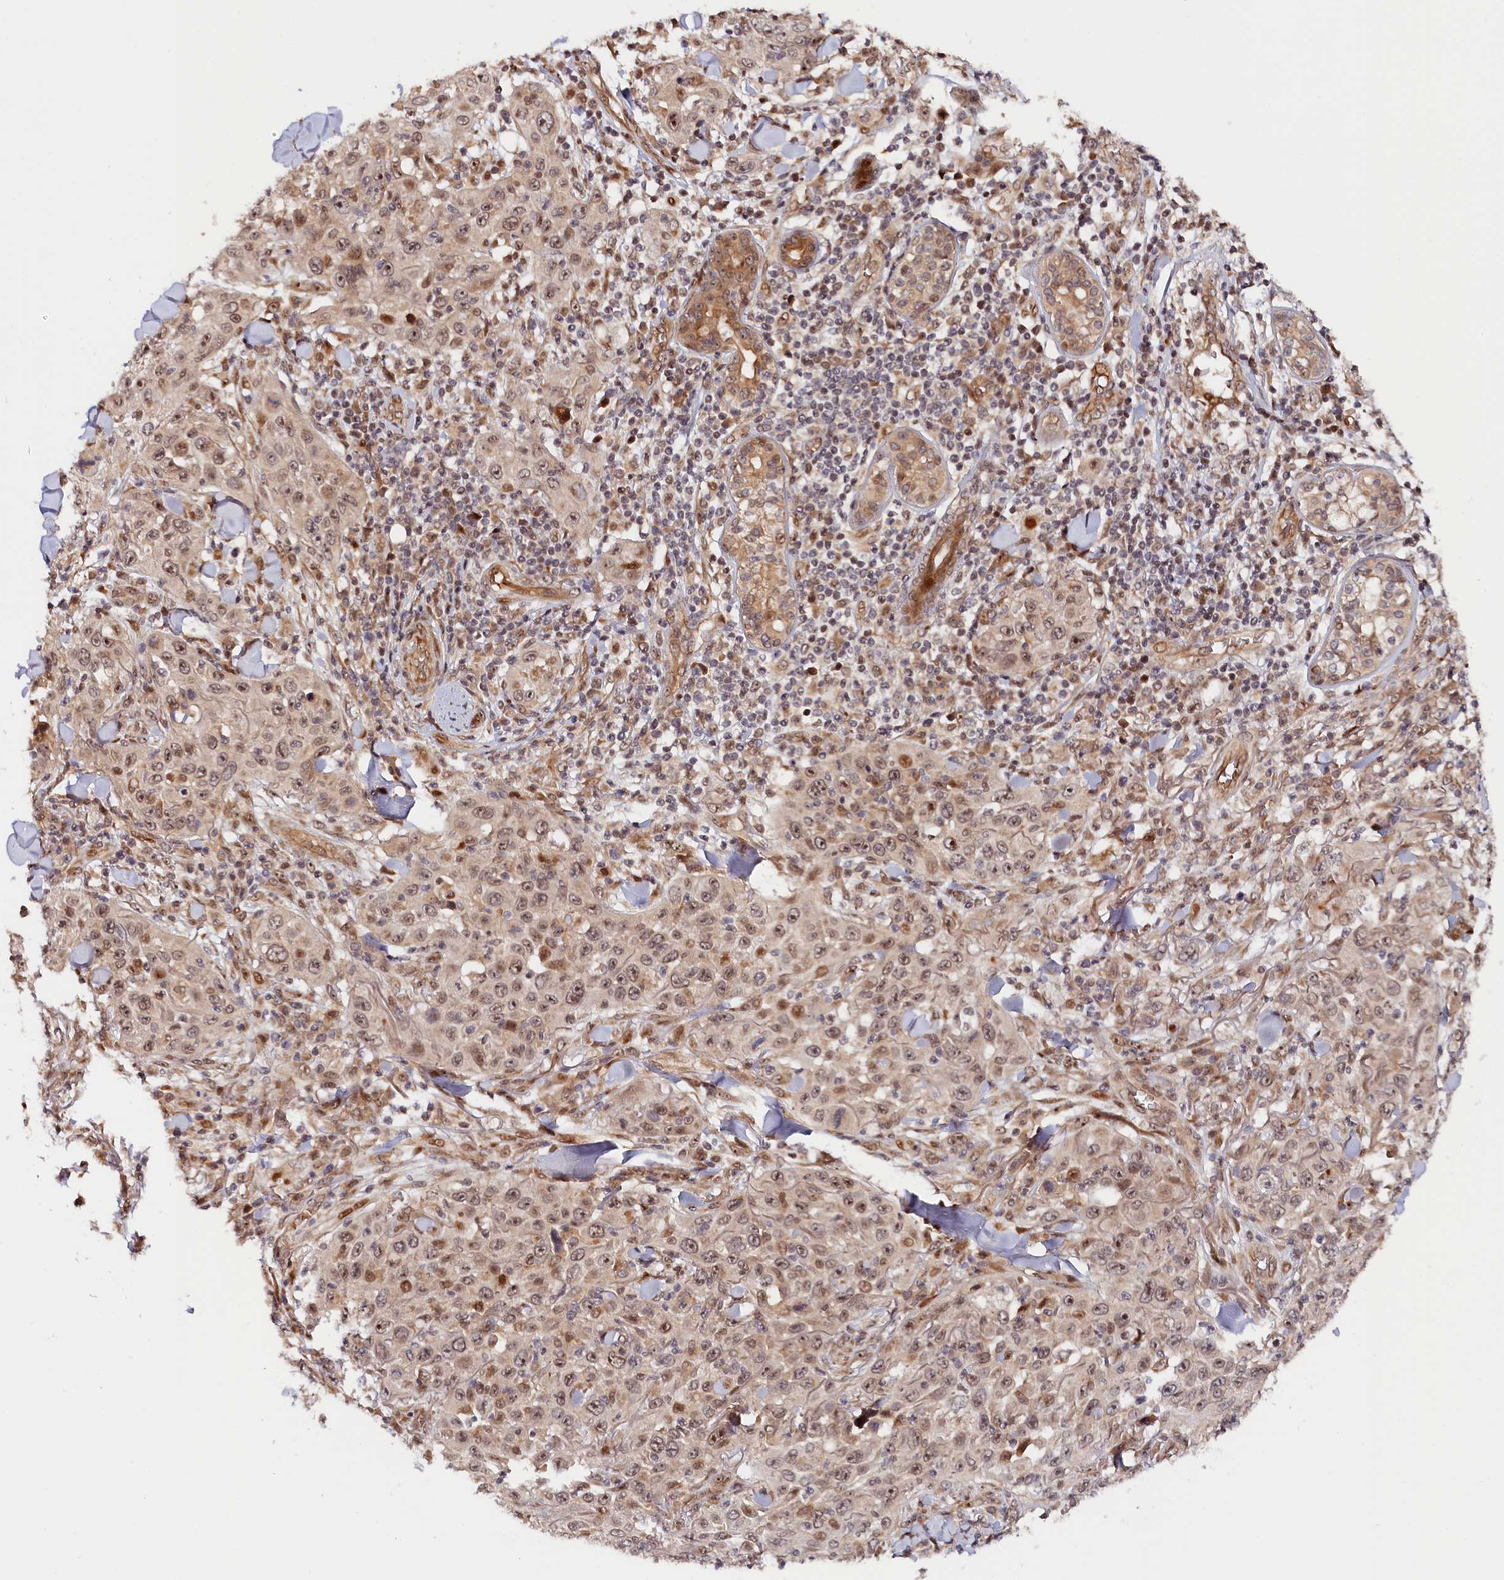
{"staining": {"intensity": "weak", "quantity": "<25%", "location": "nuclear"}, "tissue": "skin cancer", "cell_type": "Tumor cells", "image_type": "cancer", "snomed": [{"axis": "morphology", "description": "Squamous cell carcinoma, NOS"}, {"axis": "topography", "description": "Skin"}], "caption": "The micrograph demonstrates no staining of tumor cells in skin cancer (squamous cell carcinoma). Brightfield microscopy of immunohistochemistry stained with DAB (3,3'-diaminobenzidine) (brown) and hematoxylin (blue), captured at high magnification.", "gene": "ANKRD24", "patient": {"sex": "female", "age": 88}}